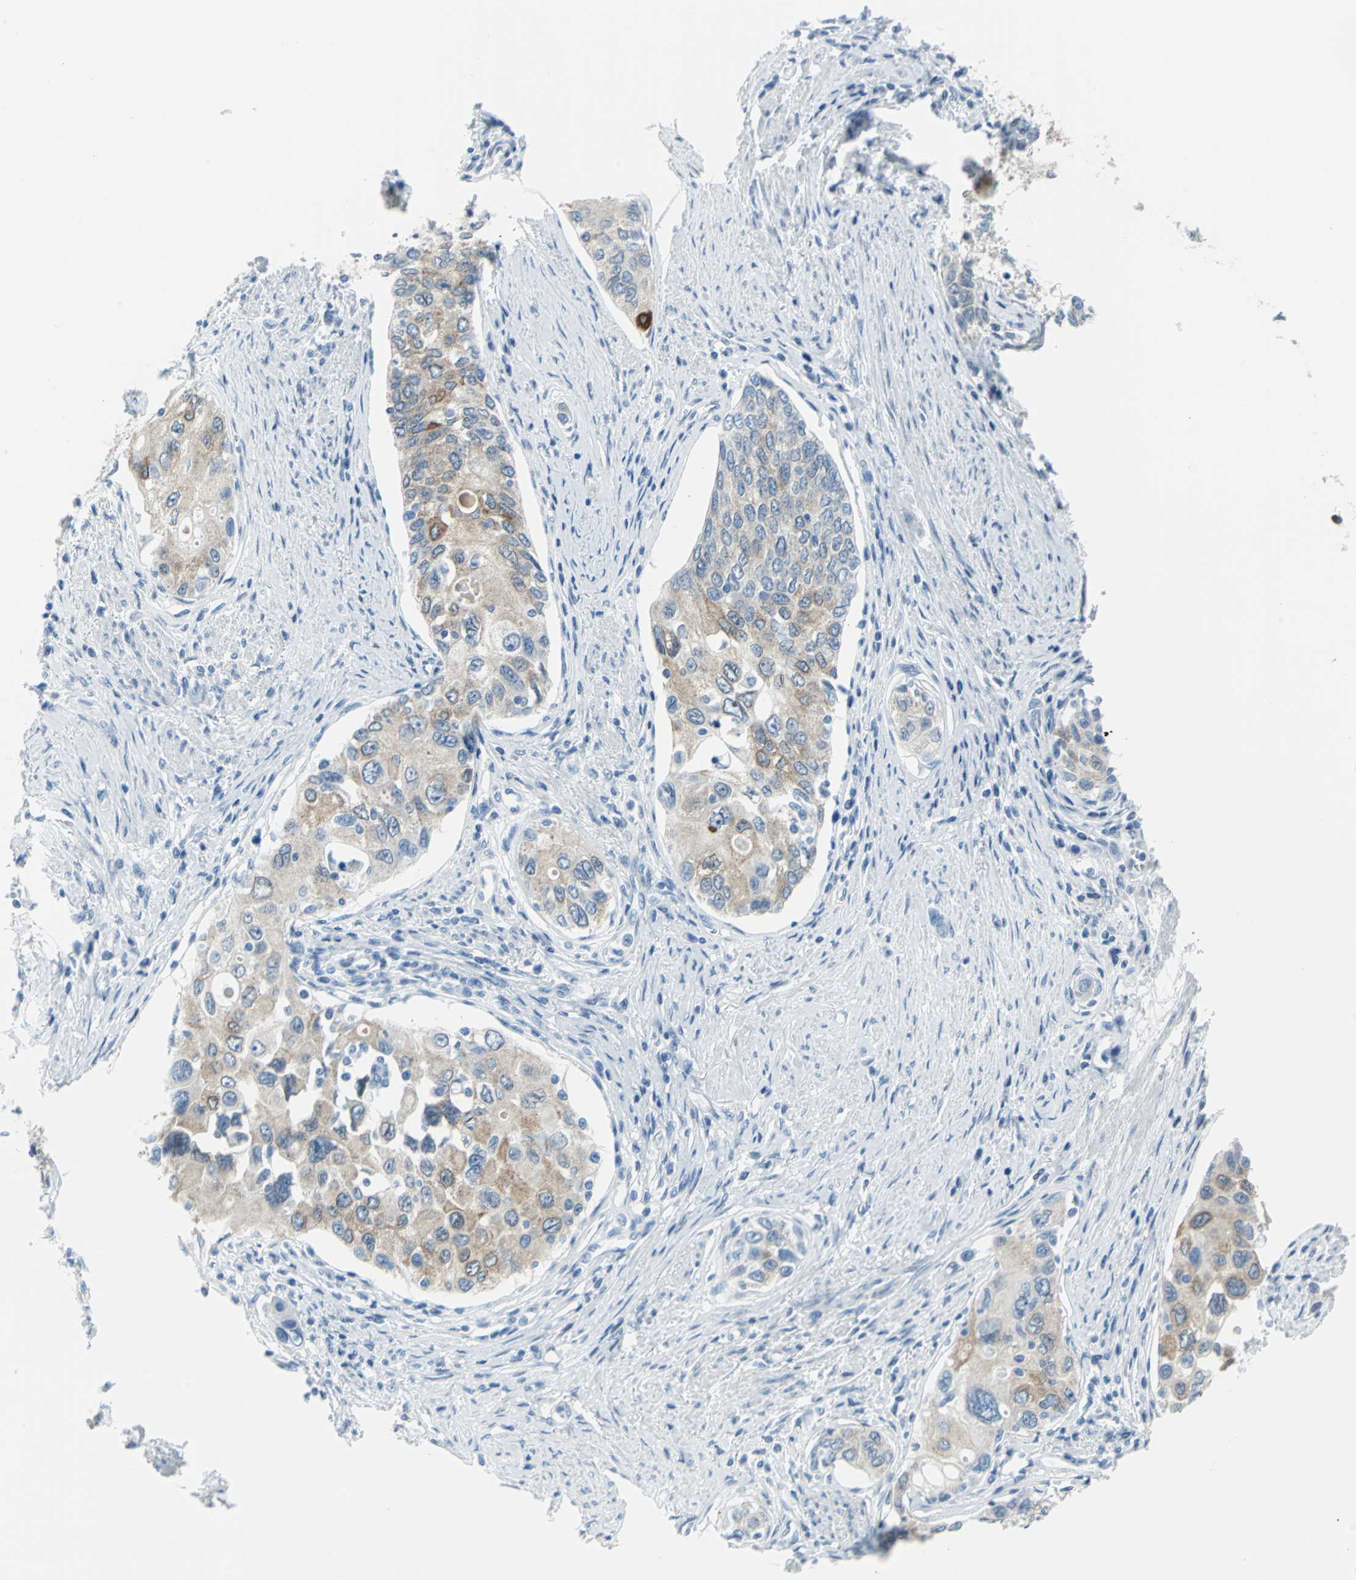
{"staining": {"intensity": "weak", "quantity": ">75%", "location": "cytoplasmic/membranous"}, "tissue": "urothelial cancer", "cell_type": "Tumor cells", "image_type": "cancer", "snomed": [{"axis": "morphology", "description": "Urothelial carcinoma, High grade"}, {"axis": "topography", "description": "Urinary bladder"}], "caption": "Immunohistochemical staining of urothelial cancer reveals weak cytoplasmic/membranous protein staining in about >75% of tumor cells. Nuclei are stained in blue.", "gene": "CYB5A", "patient": {"sex": "female", "age": 56}}